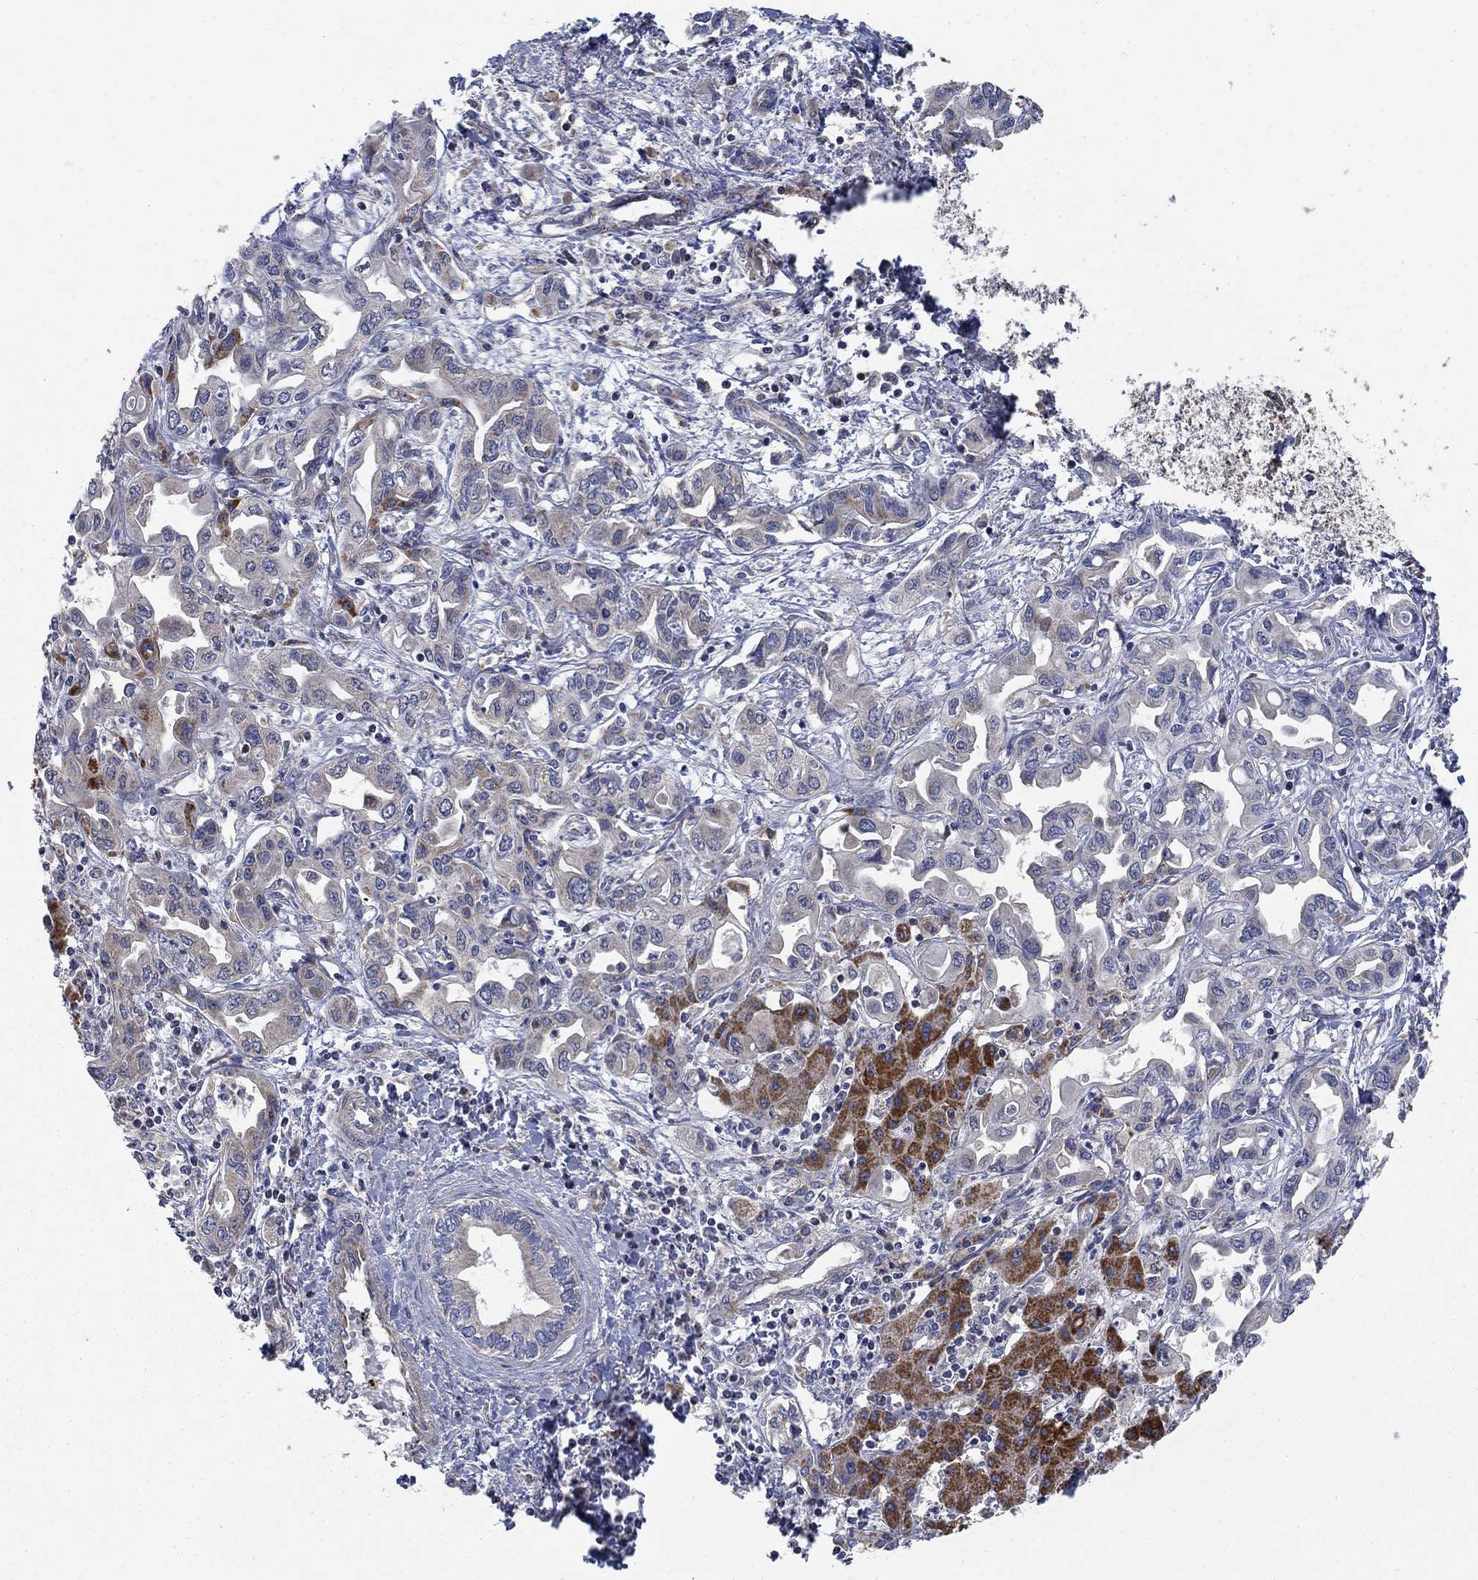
{"staining": {"intensity": "strong", "quantity": "<25%", "location": "cytoplasmic/membranous"}, "tissue": "liver cancer", "cell_type": "Tumor cells", "image_type": "cancer", "snomed": [{"axis": "morphology", "description": "Cholangiocarcinoma"}, {"axis": "topography", "description": "Liver"}], "caption": "Immunohistochemical staining of human cholangiocarcinoma (liver) shows medium levels of strong cytoplasmic/membranous protein expression in approximately <25% of tumor cells. (Stains: DAB (3,3'-diaminobenzidine) in brown, nuclei in blue, Microscopy: brightfield microscopy at high magnification).", "gene": "NME7", "patient": {"sex": "female", "age": 64}}